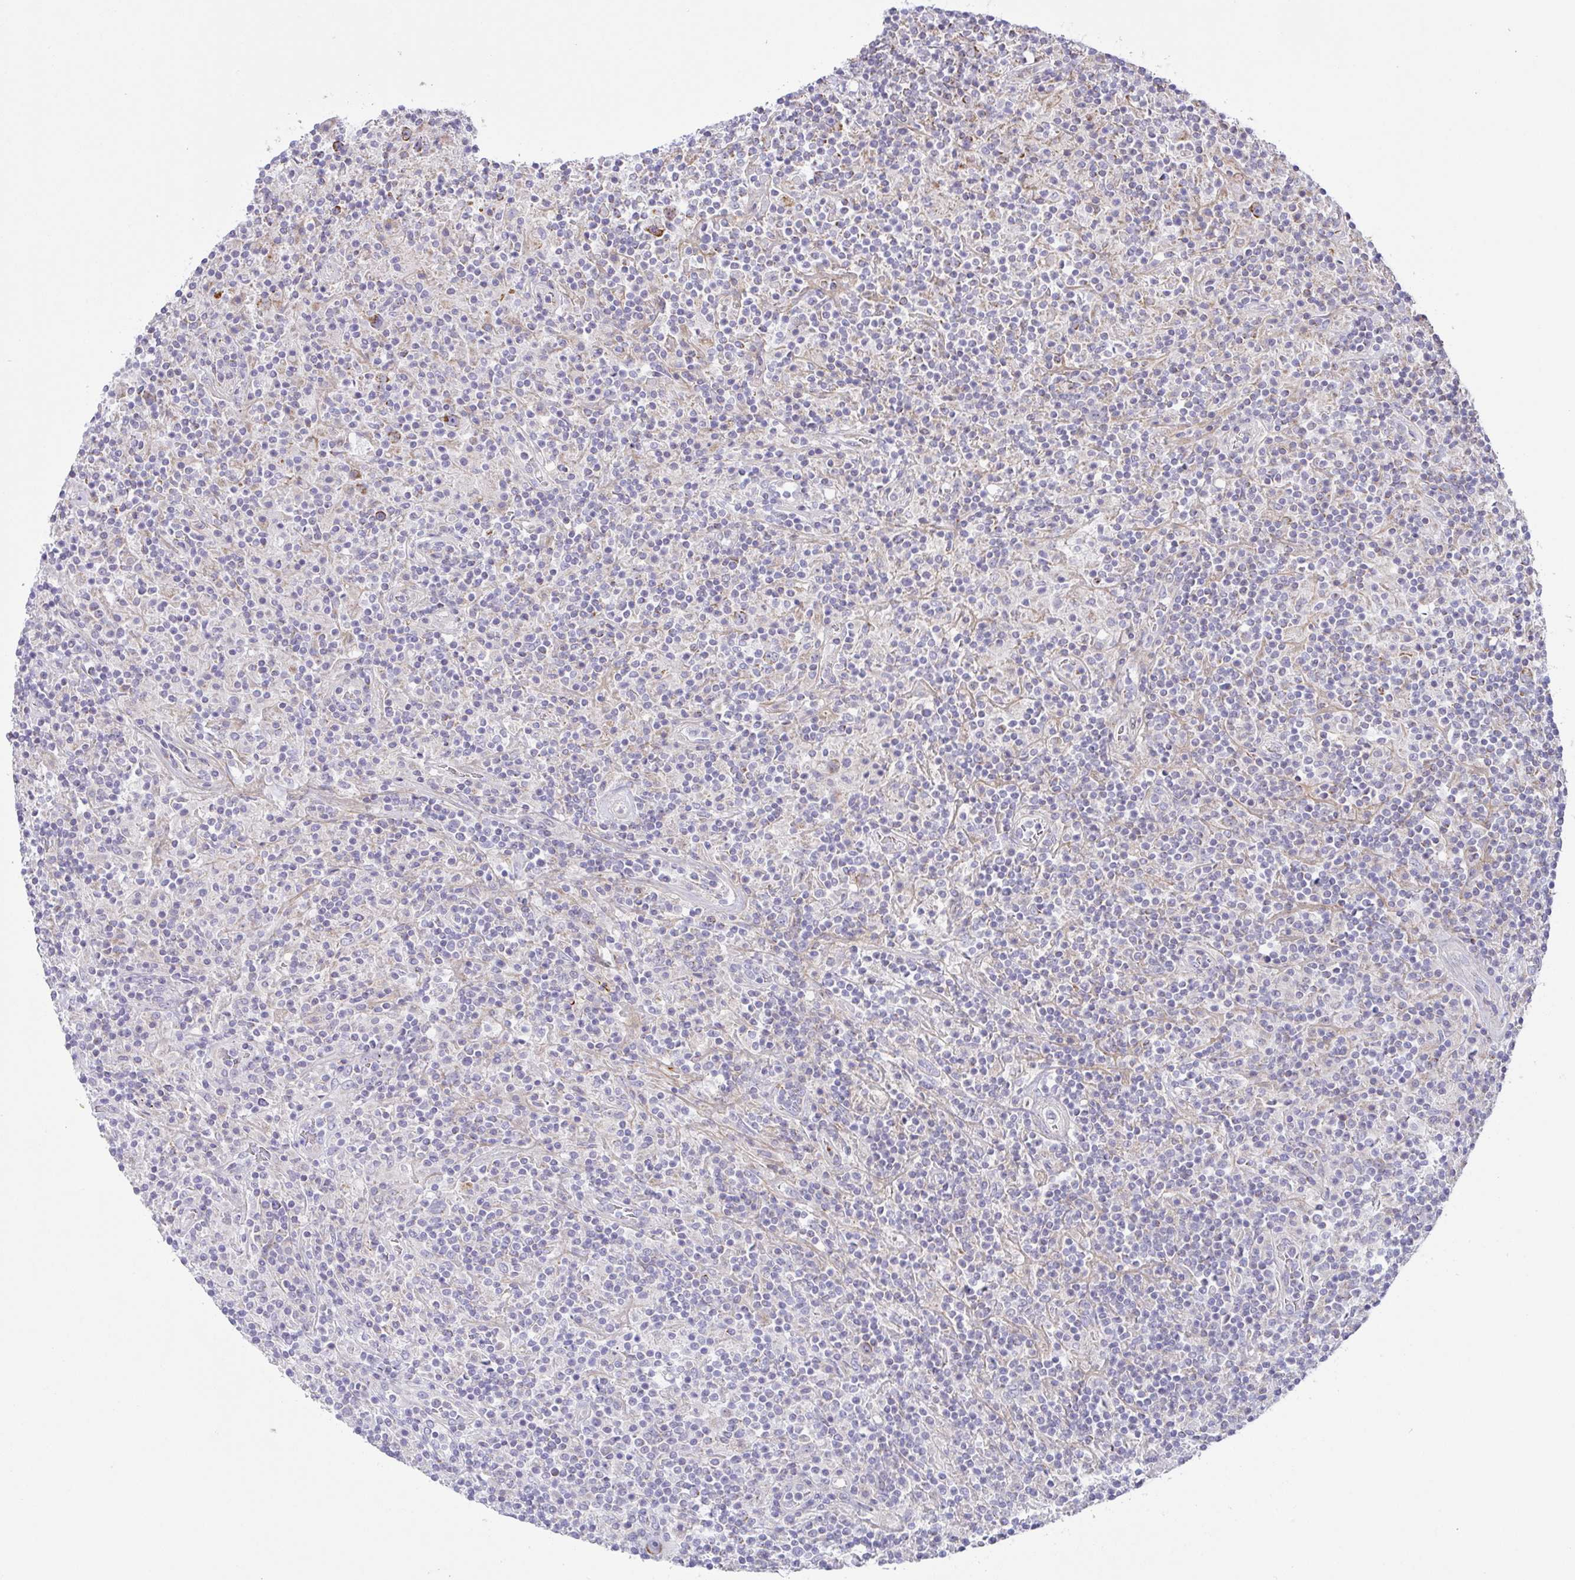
{"staining": {"intensity": "moderate", "quantity": ">75%", "location": "cytoplasmic/membranous"}, "tissue": "lymphoma", "cell_type": "Tumor cells", "image_type": "cancer", "snomed": [{"axis": "morphology", "description": "Hodgkin's disease, NOS"}, {"axis": "topography", "description": "Lymph node"}], "caption": "Immunohistochemical staining of Hodgkin's disease exhibits medium levels of moderate cytoplasmic/membranous expression in approximately >75% of tumor cells.", "gene": "CHDH", "patient": {"sex": "male", "age": 70}}